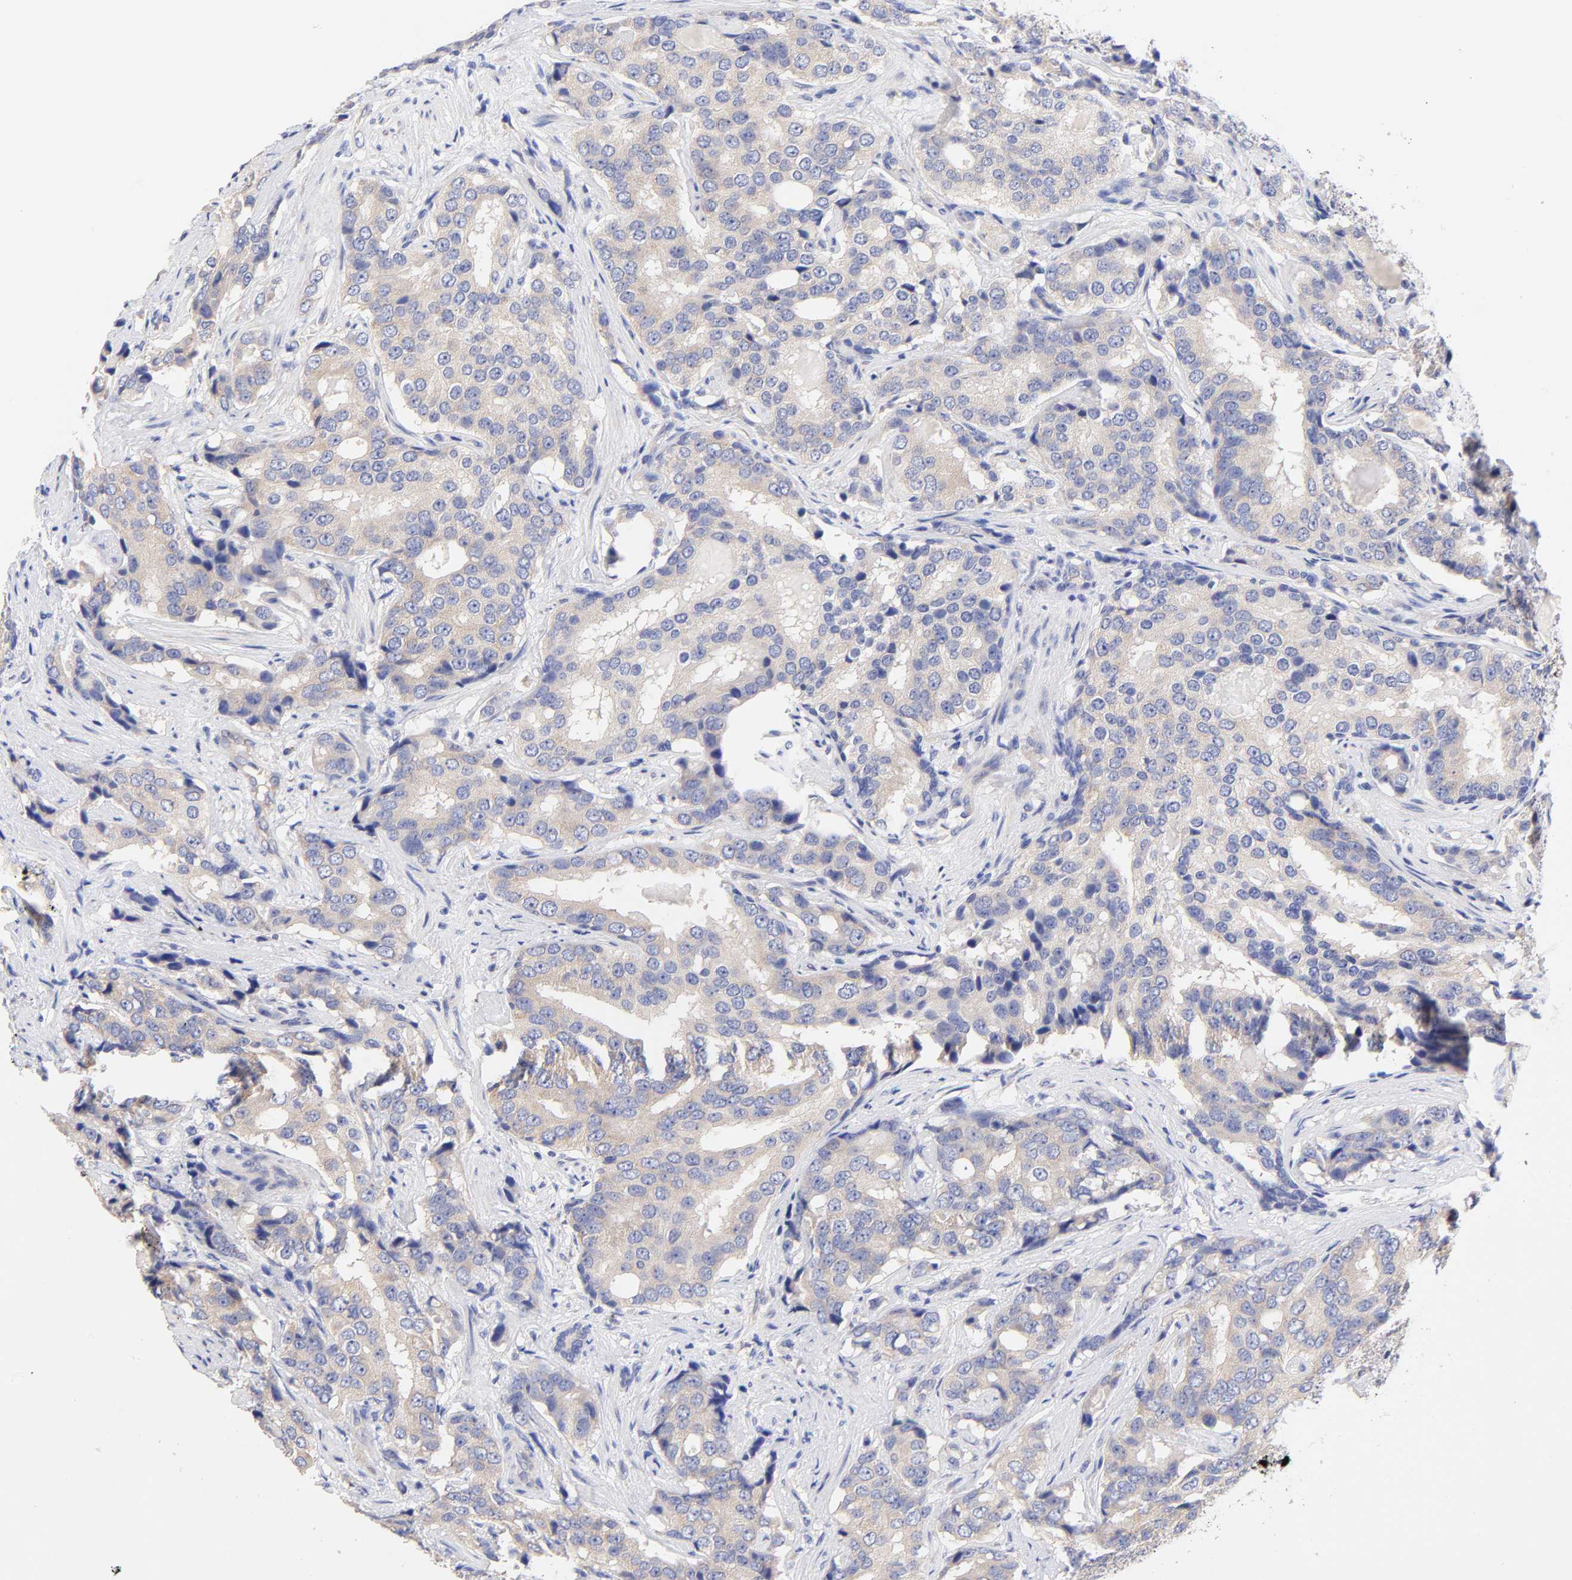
{"staining": {"intensity": "weak", "quantity": ">75%", "location": "cytoplasmic/membranous"}, "tissue": "prostate cancer", "cell_type": "Tumor cells", "image_type": "cancer", "snomed": [{"axis": "morphology", "description": "Adenocarcinoma, High grade"}, {"axis": "topography", "description": "Prostate"}], "caption": "Immunohistochemical staining of adenocarcinoma (high-grade) (prostate) shows low levels of weak cytoplasmic/membranous protein staining in approximately >75% of tumor cells.", "gene": "TNFRSF13C", "patient": {"sex": "male", "age": 58}}